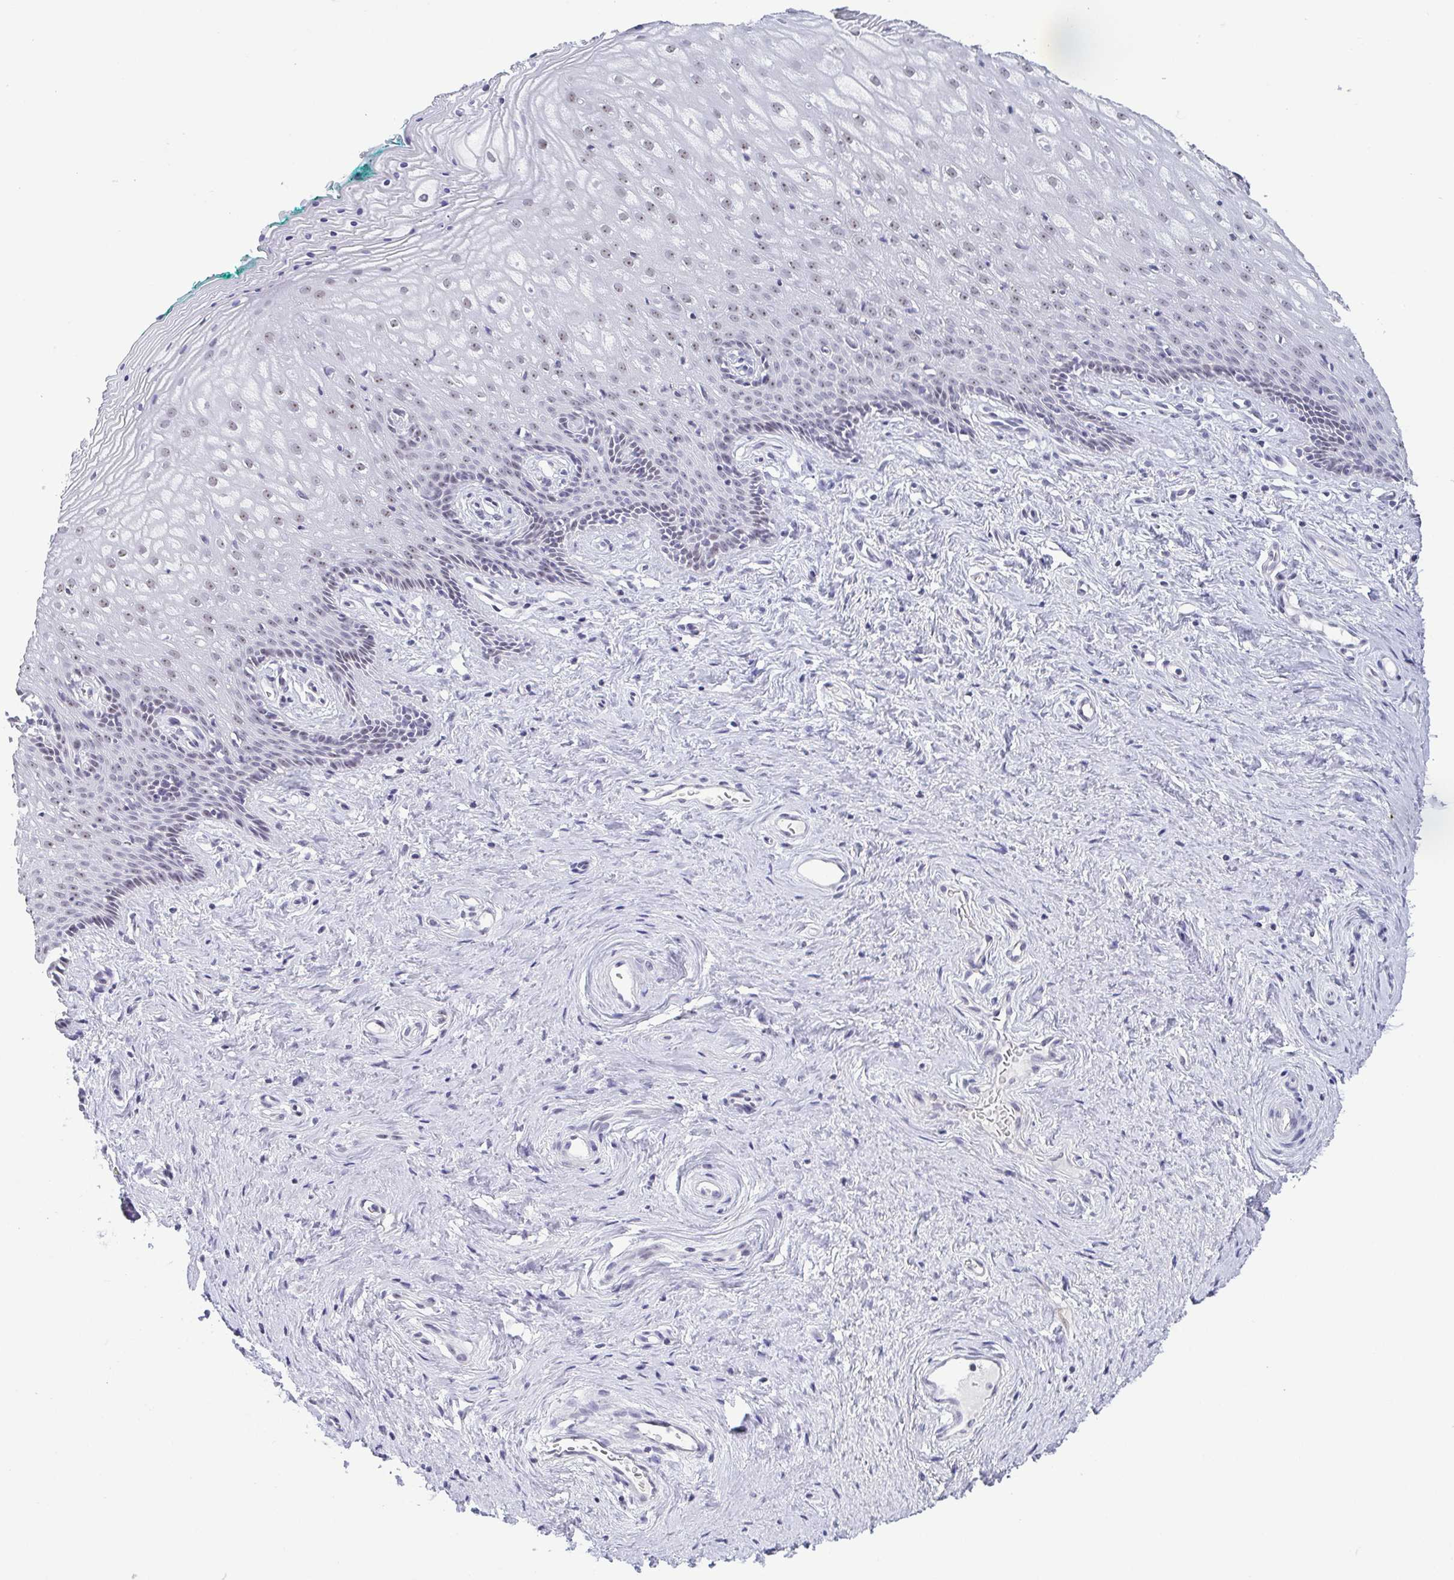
{"staining": {"intensity": "weak", "quantity": "<25%", "location": "nuclear"}, "tissue": "vagina", "cell_type": "Squamous epithelial cells", "image_type": "normal", "snomed": [{"axis": "morphology", "description": "Normal tissue, NOS"}, {"axis": "topography", "description": "Vagina"}], "caption": "A micrograph of human vagina is negative for staining in squamous epithelial cells. Nuclei are stained in blue.", "gene": "BZW1", "patient": {"sex": "female", "age": 45}}